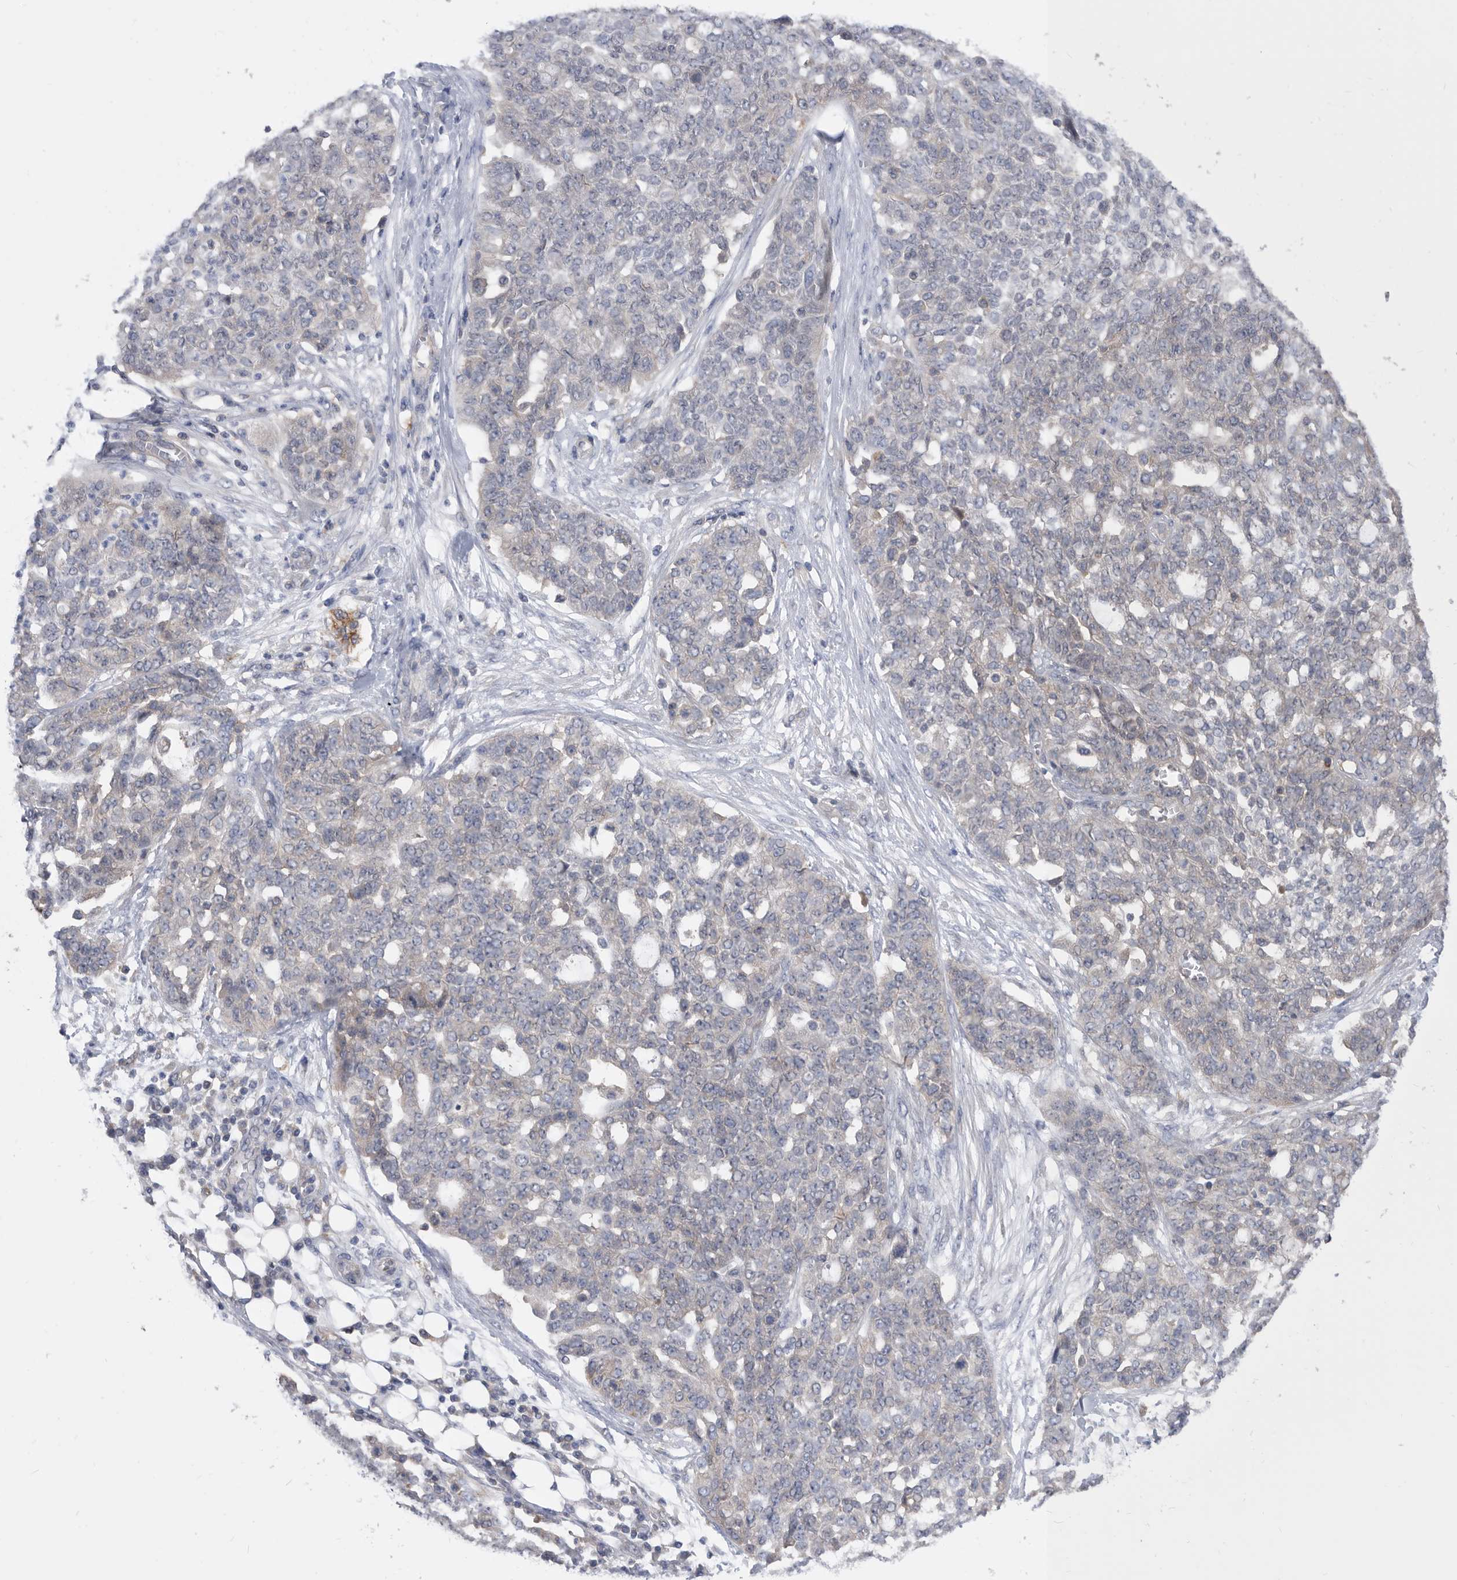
{"staining": {"intensity": "negative", "quantity": "none", "location": "none"}, "tissue": "ovarian cancer", "cell_type": "Tumor cells", "image_type": "cancer", "snomed": [{"axis": "morphology", "description": "Cystadenocarcinoma, serous, NOS"}, {"axis": "topography", "description": "Soft tissue"}, {"axis": "topography", "description": "Ovary"}], "caption": "IHC histopathology image of neoplastic tissue: human ovarian serous cystadenocarcinoma stained with DAB demonstrates no significant protein staining in tumor cells.", "gene": "CCT4", "patient": {"sex": "female", "age": 57}}